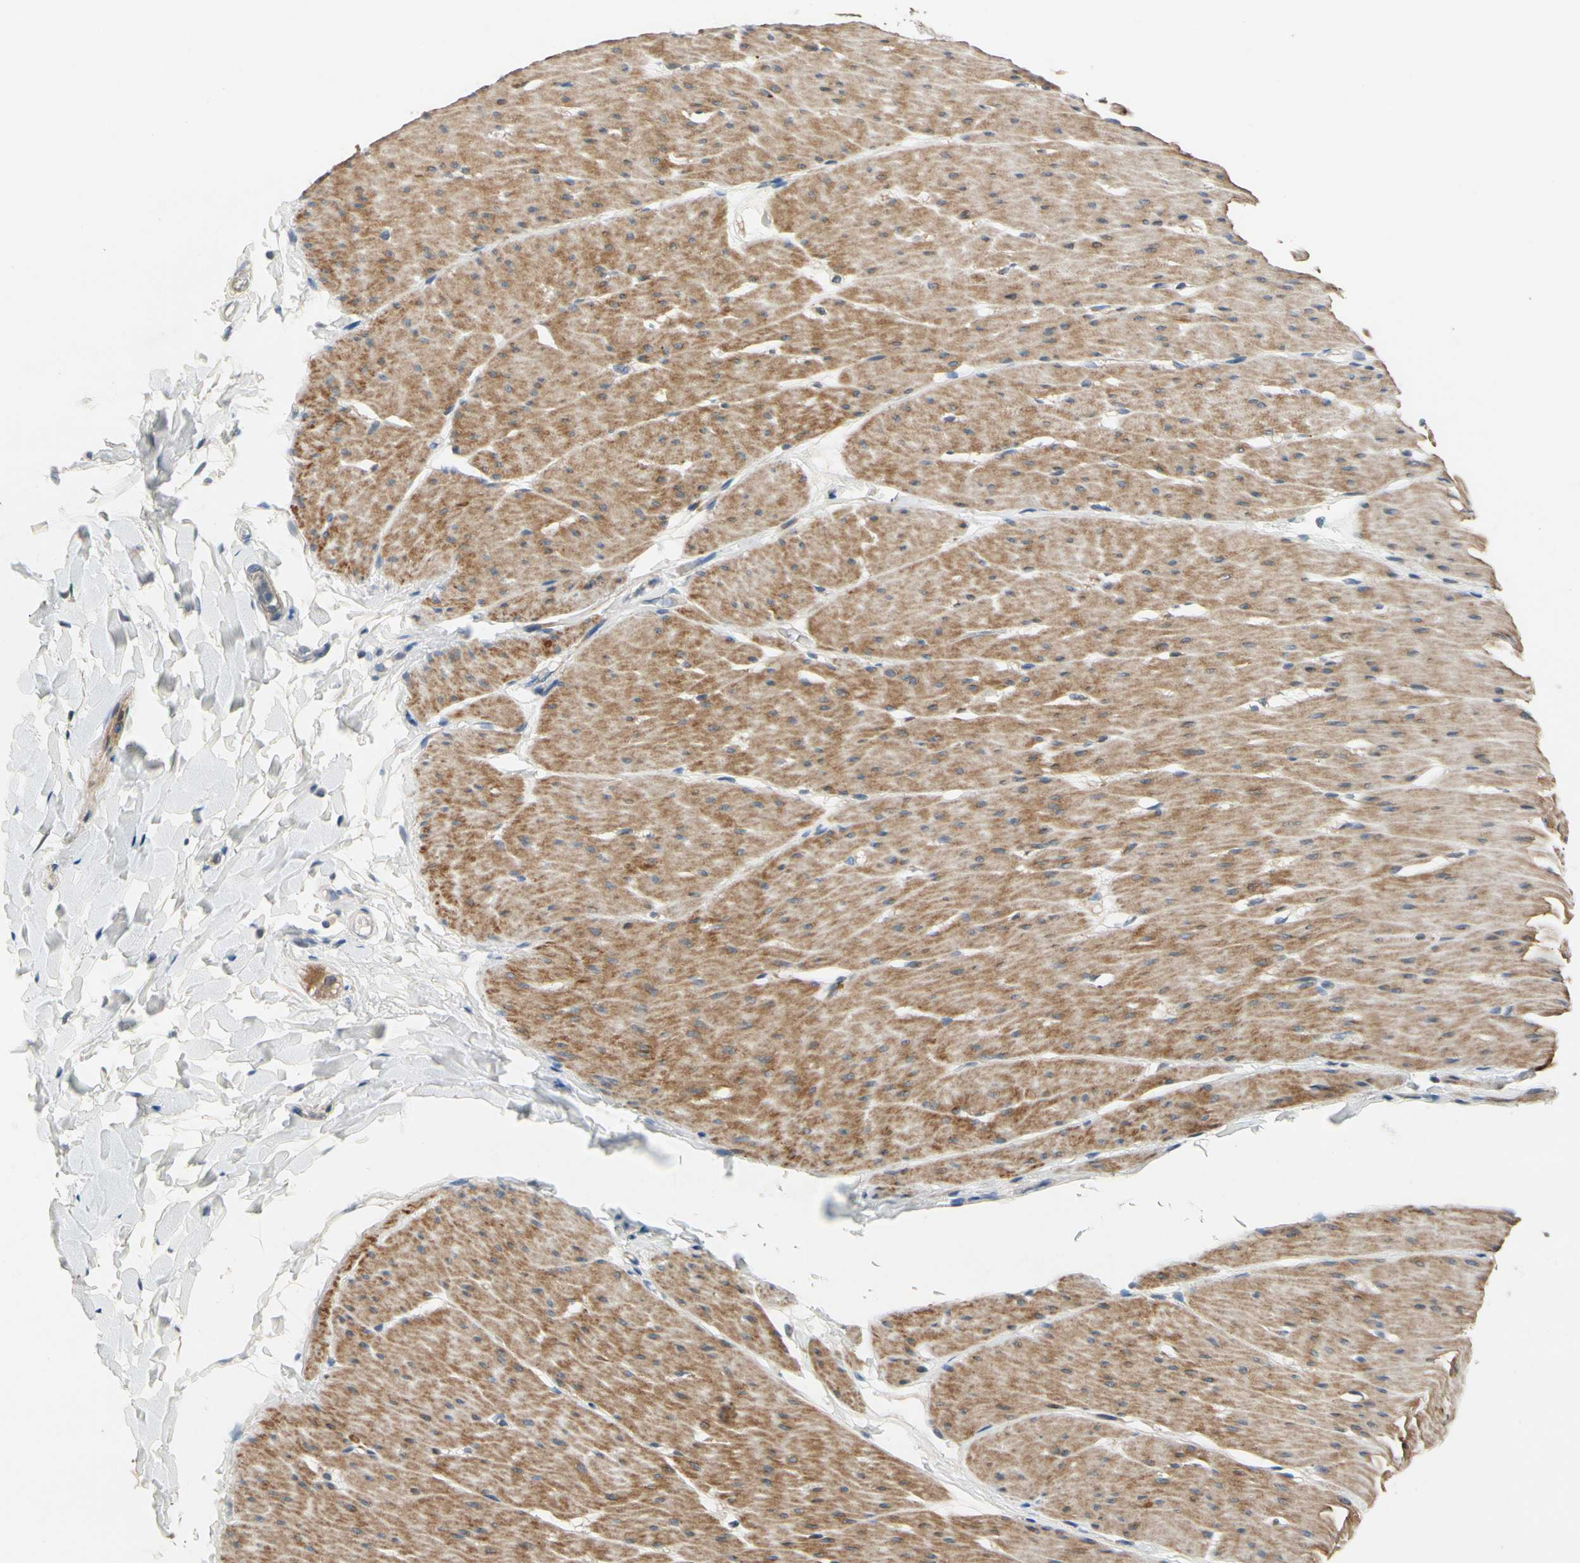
{"staining": {"intensity": "moderate", "quantity": ">75%", "location": "cytoplasmic/membranous"}, "tissue": "smooth muscle", "cell_type": "Smooth muscle cells", "image_type": "normal", "snomed": [{"axis": "morphology", "description": "Normal tissue, NOS"}, {"axis": "topography", "description": "Smooth muscle"}, {"axis": "topography", "description": "Colon"}], "caption": "Immunohistochemical staining of benign human smooth muscle displays moderate cytoplasmic/membranous protein staining in about >75% of smooth muscle cells. (DAB (3,3'-diaminobenzidine) = brown stain, brightfield microscopy at high magnification).", "gene": "SLC27A6", "patient": {"sex": "male", "age": 67}}